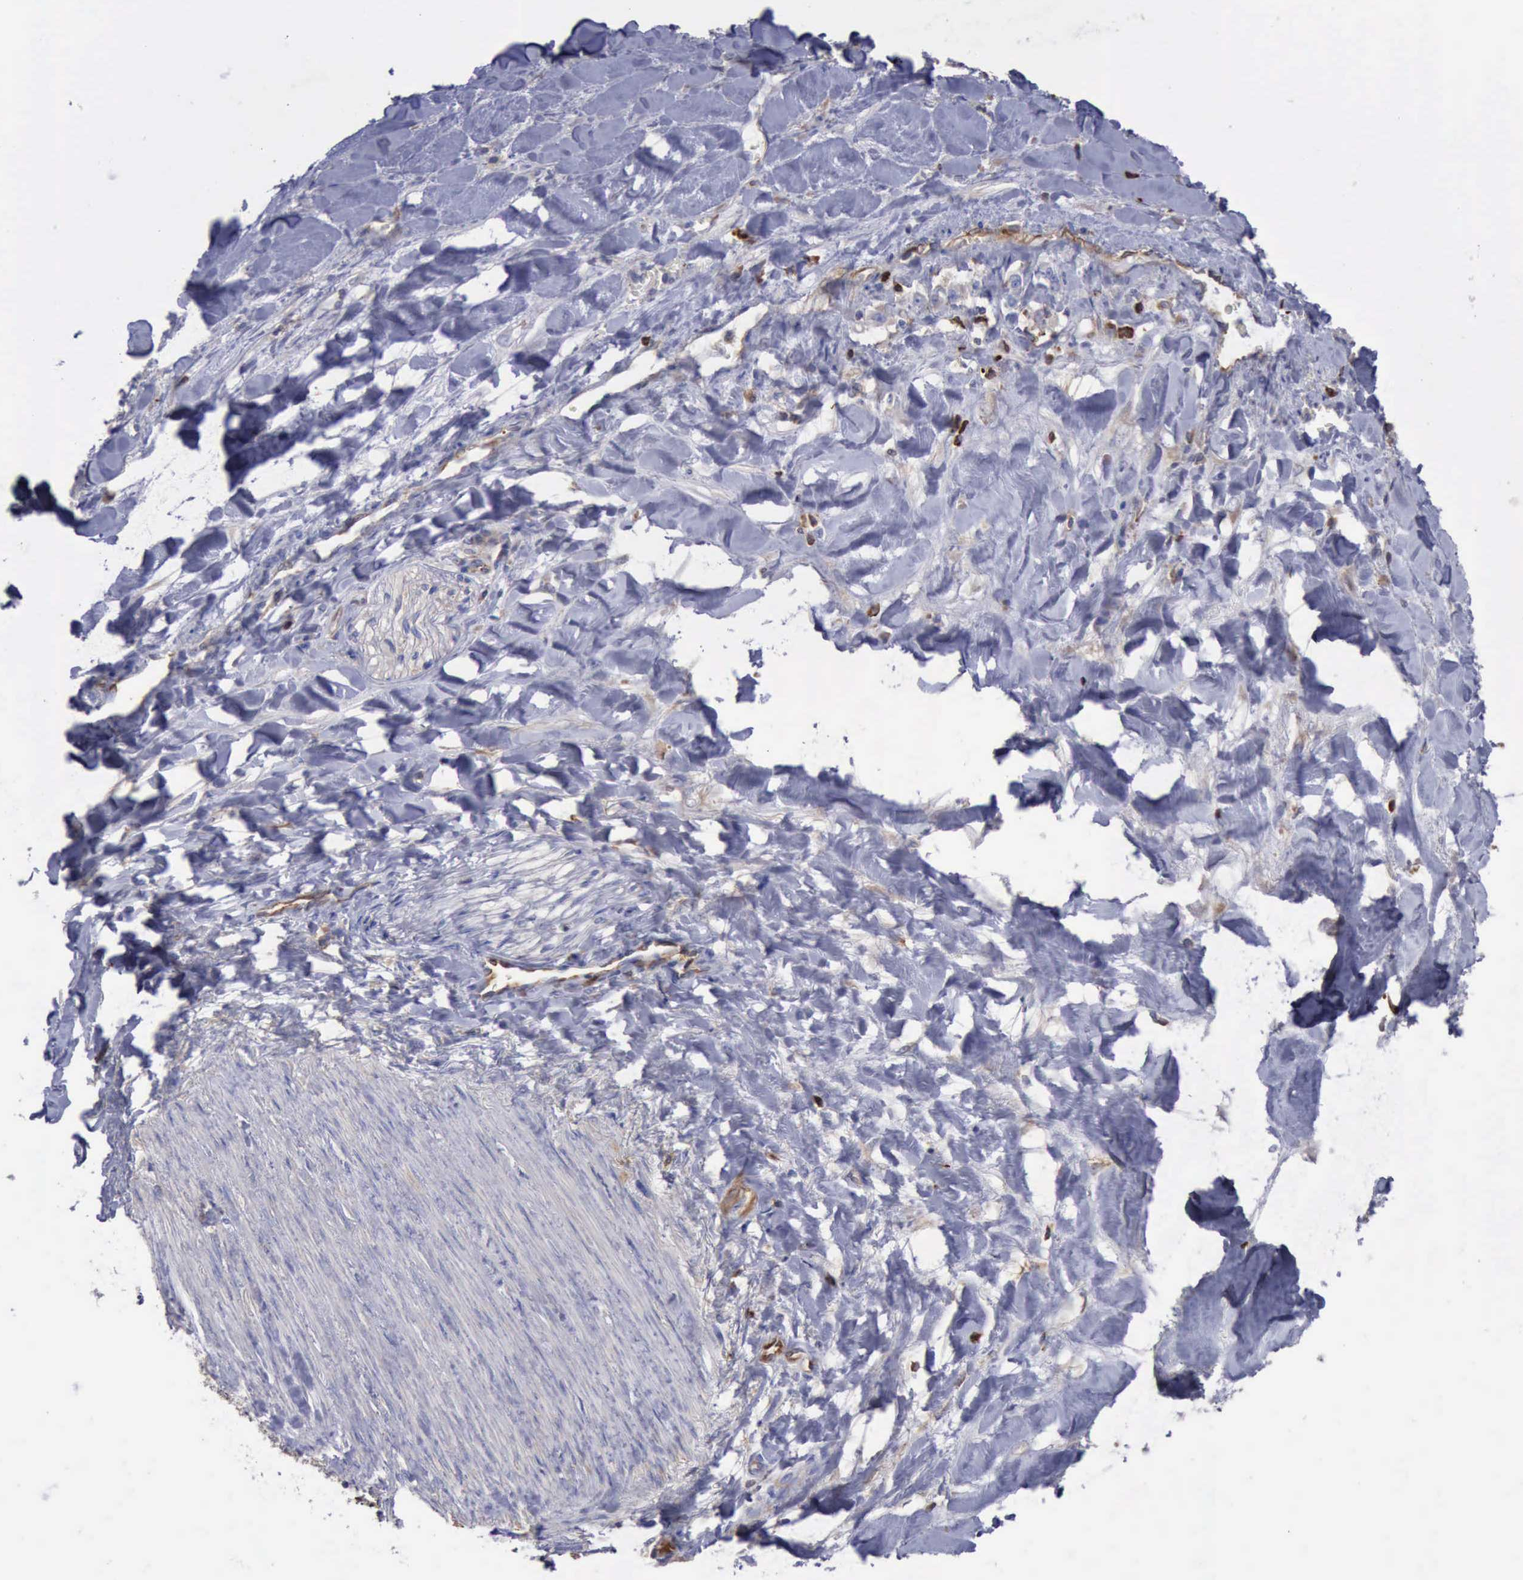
{"staining": {"intensity": "strong", "quantity": "25%-75%", "location": "cytoplasmic/membranous,nuclear"}, "tissue": "liver cancer", "cell_type": "Tumor cells", "image_type": "cancer", "snomed": [{"axis": "morphology", "description": "Cholangiocarcinoma"}, {"axis": "topography", "description": "Liver"}], "caption": "Protein staining demonstrates strong cytoplasmic/membranous and nuclear positivity in approximately 25%-75% of tumor cells in liver cholangiocarcinoma.", "gene": "PDCD4", "patient": {"sex": "male", "age": 57}}